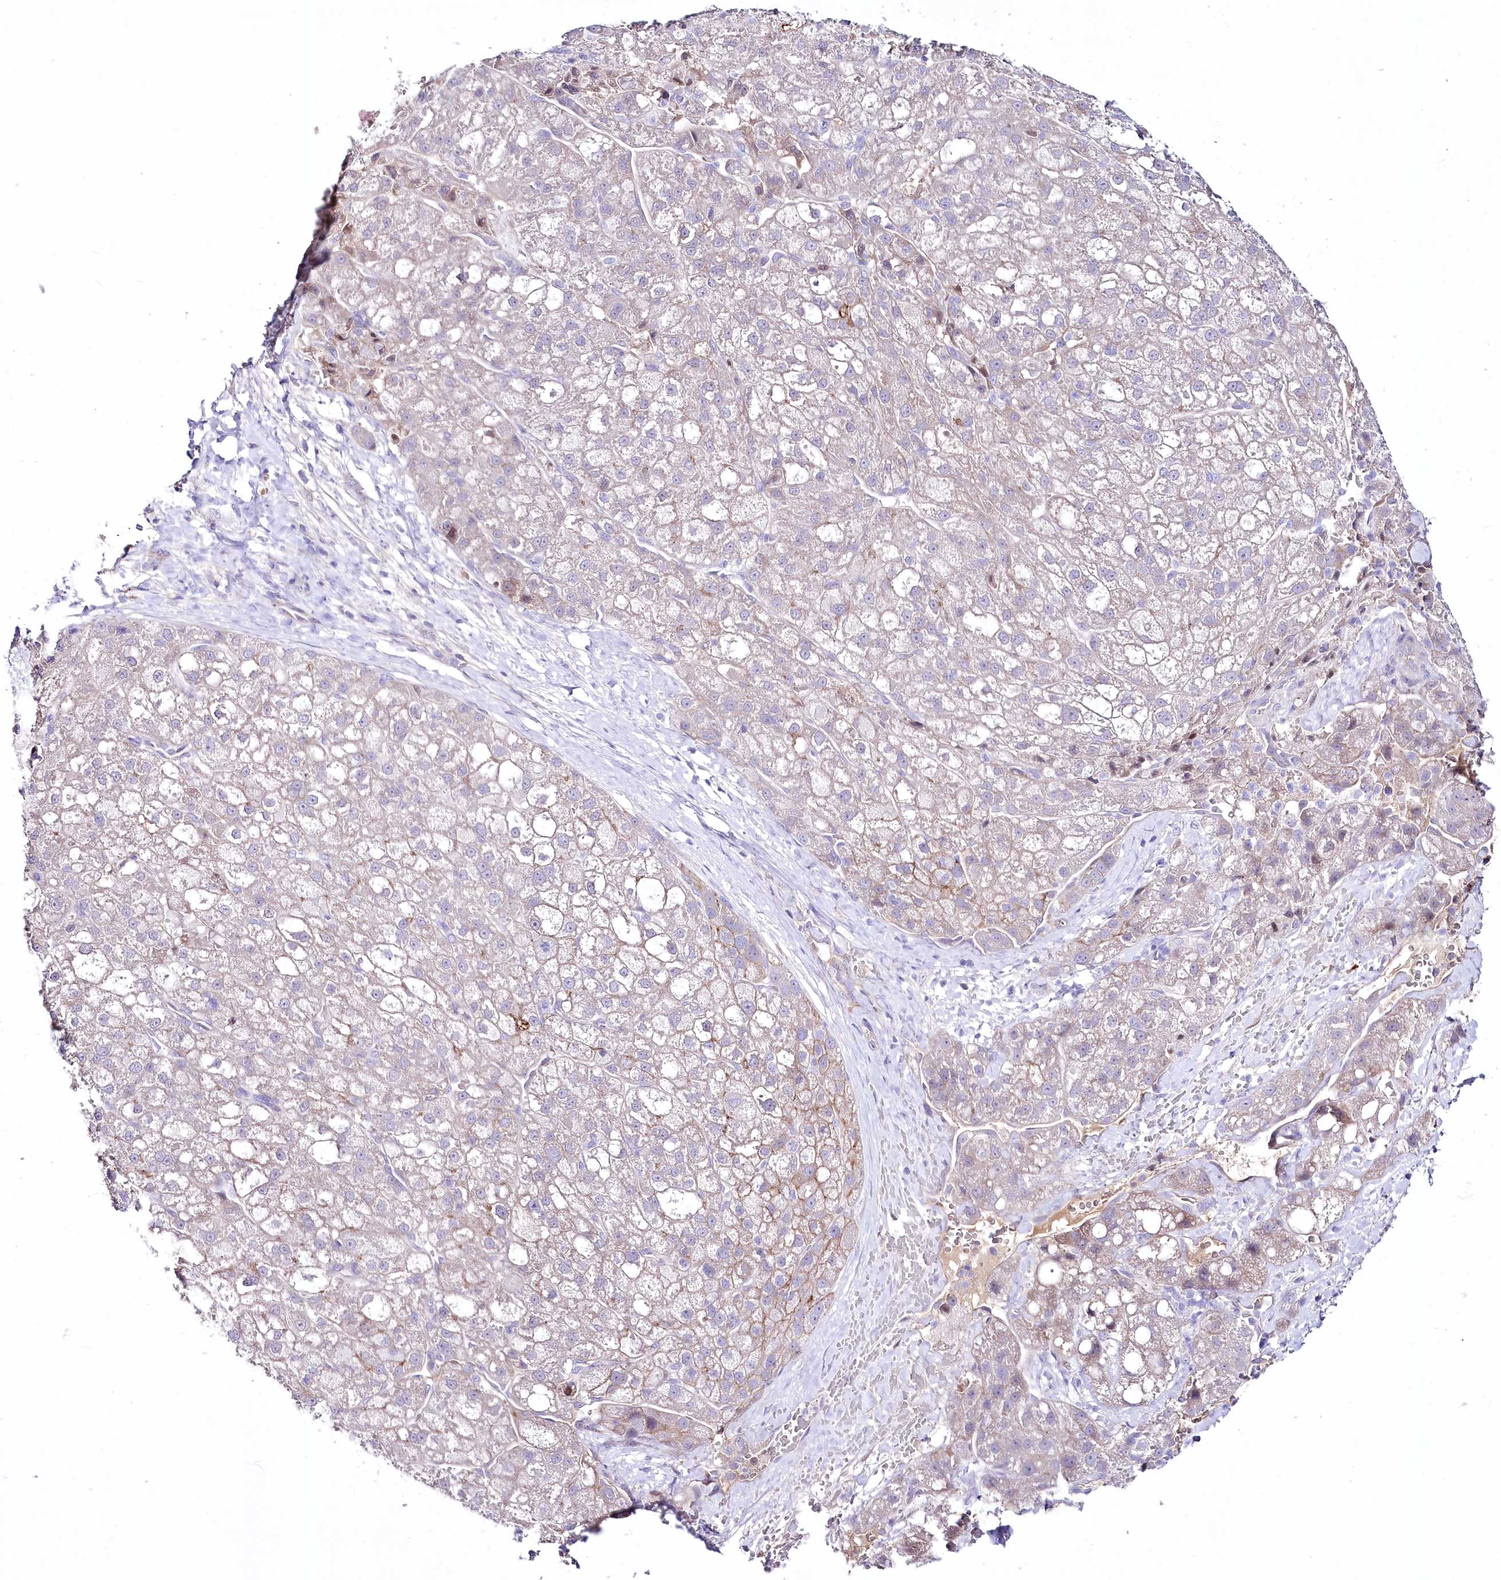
{"staining": {"intensity": "negative", "quantity": "none", "location": "none"}, "tissue": "liver cancer", "cell_type": "Tumor cells", "image_type": "cancer", "snomed": [{"axis": "morphology", "description": "Normal tissue, NOS"}, {"axis": "morphology", "description": "Carcinoma, Hepatocellular, NOS"}, {"axis": "topography", "description": "Liver"}], "caption": "Immunohistochemistry micrograph of liver cancer (hepatocellular carcinoma) stained for a protein (brown), which exhibits no staining in tumor cells.", "gene": "CEP164", "patient": {"sex": "male", "age": 57}}